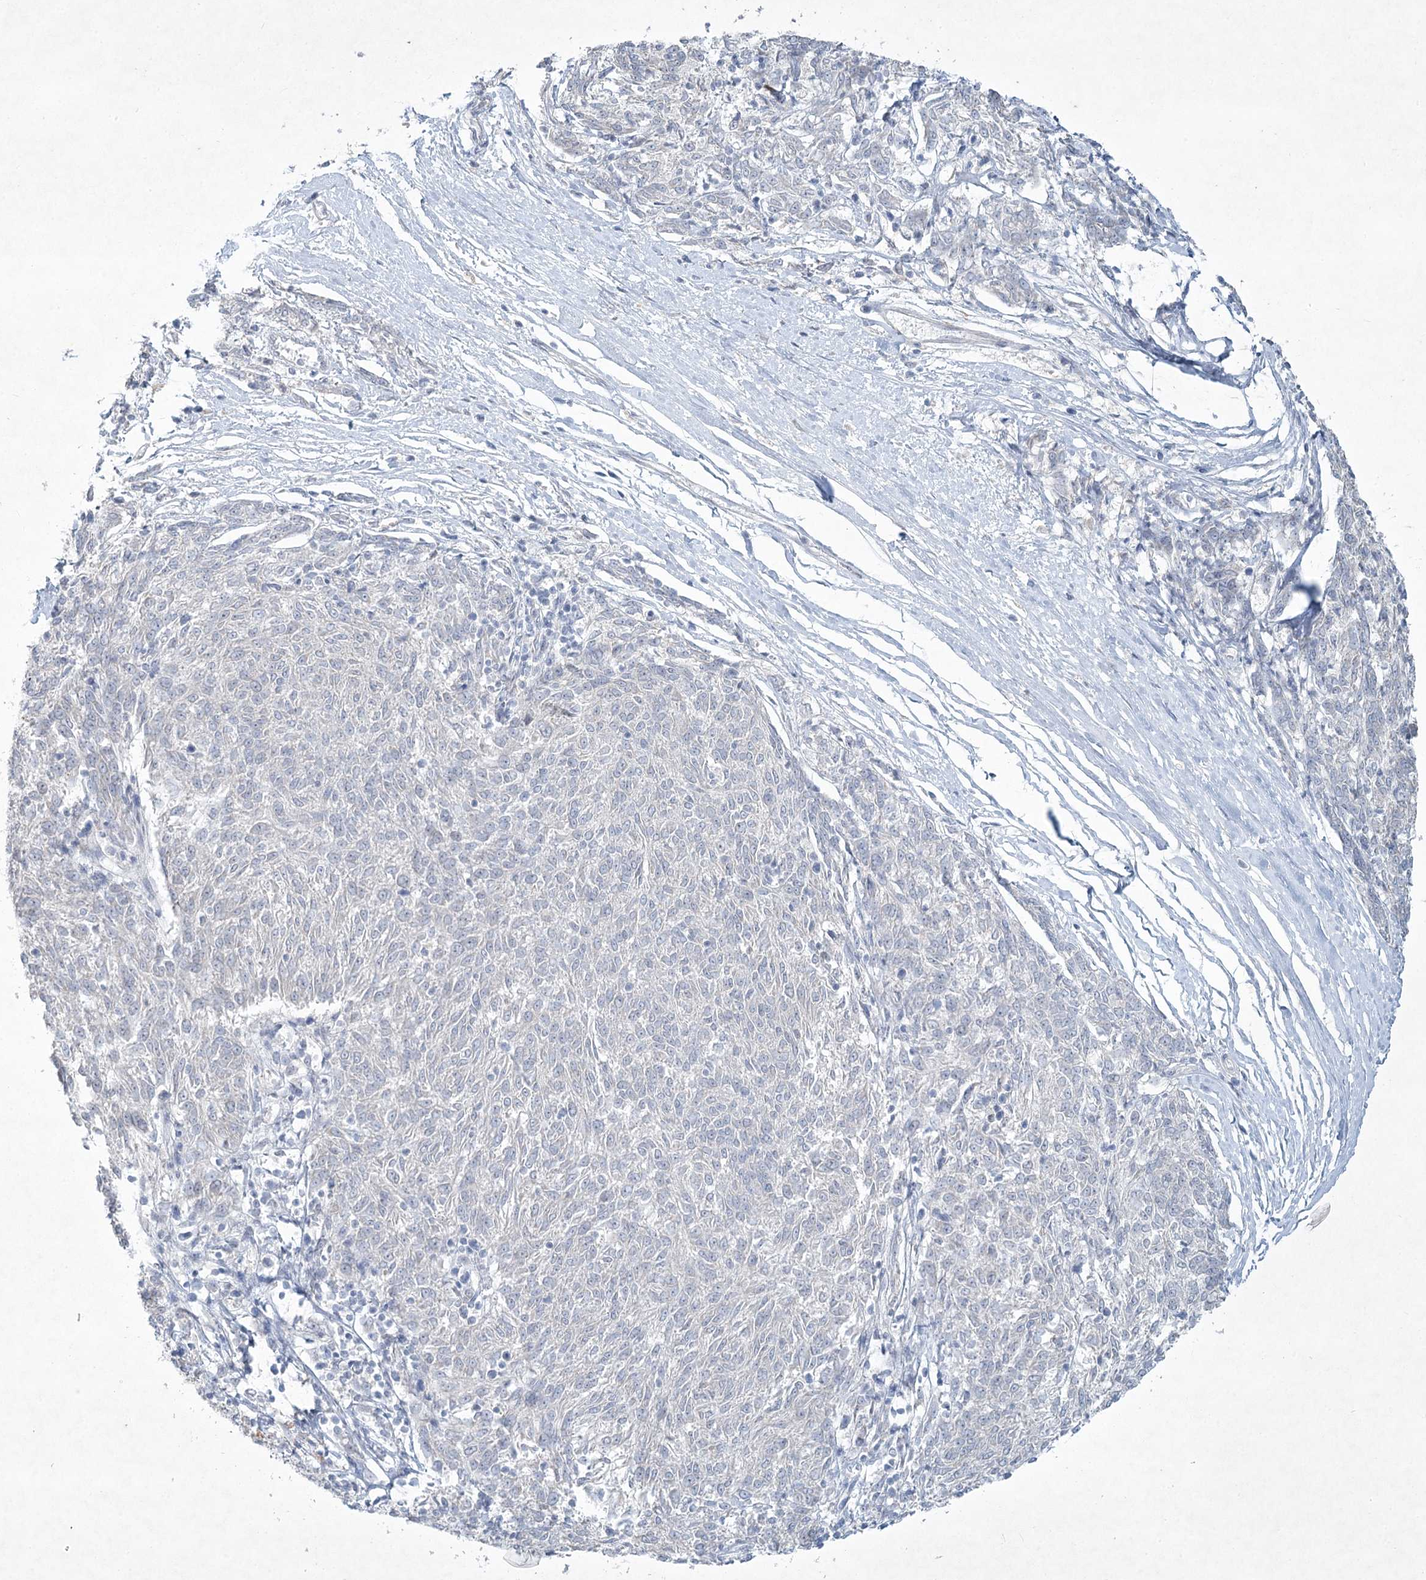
{"staining": {"intensity": "negative", "quantity": "none", "location": "none"}, "tissue": "melanoma", "cell_type": "Tumor cells", "image_type": "cancer", "snomed": [{"axis": "morphology", "description": "Malignant melanoma, NOS"}, {"axis": "topography", "description": "Skin"}], "caption": "Melanoma stained for a protein using immunohistochemistry reveals no staining tumor cells.", "gene": "ABITRAM", "patient": {"sex": "female", "age": 72}}